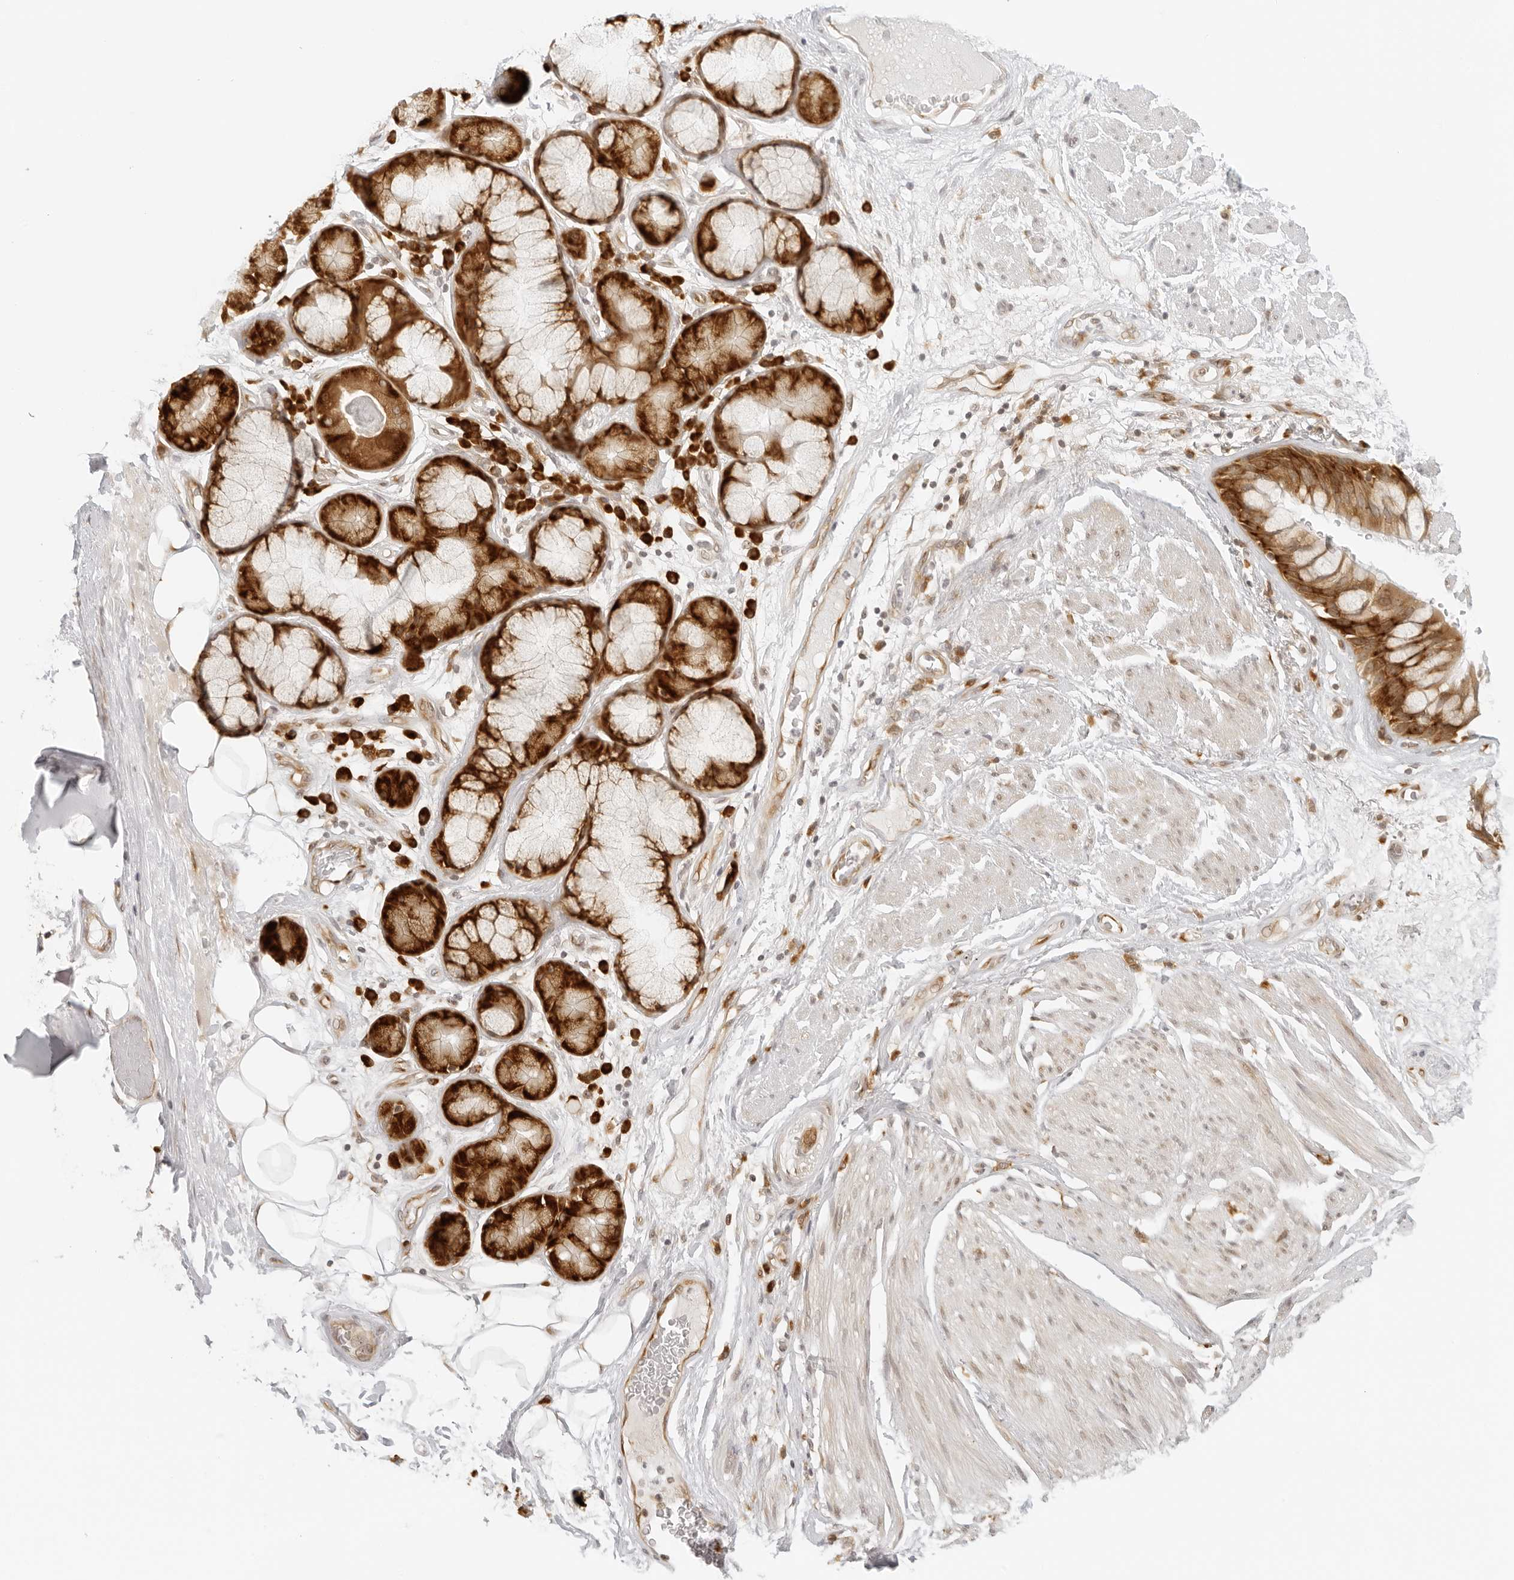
{"staining": {"intensity": "weak", "quantity": "25%-75%", "location": "nuclear"}, "tissue": "adipose tissue", "cell_type": "Adipocytes", "image_type": "normal", "snomed": [{"axis": "morphology", "description": "Normal tissue, NOS"}, {"axis": "topography", "description": "Bronchus"}], "caption": "Approximately 25%-75% of adipocytes in benign adipose tissue exhibit weak nuclear protein positivity as visualized by brown immunohistochemical staining.", "gene": "EIF4G1", "patient": {"sex": "male", "age": 66}}